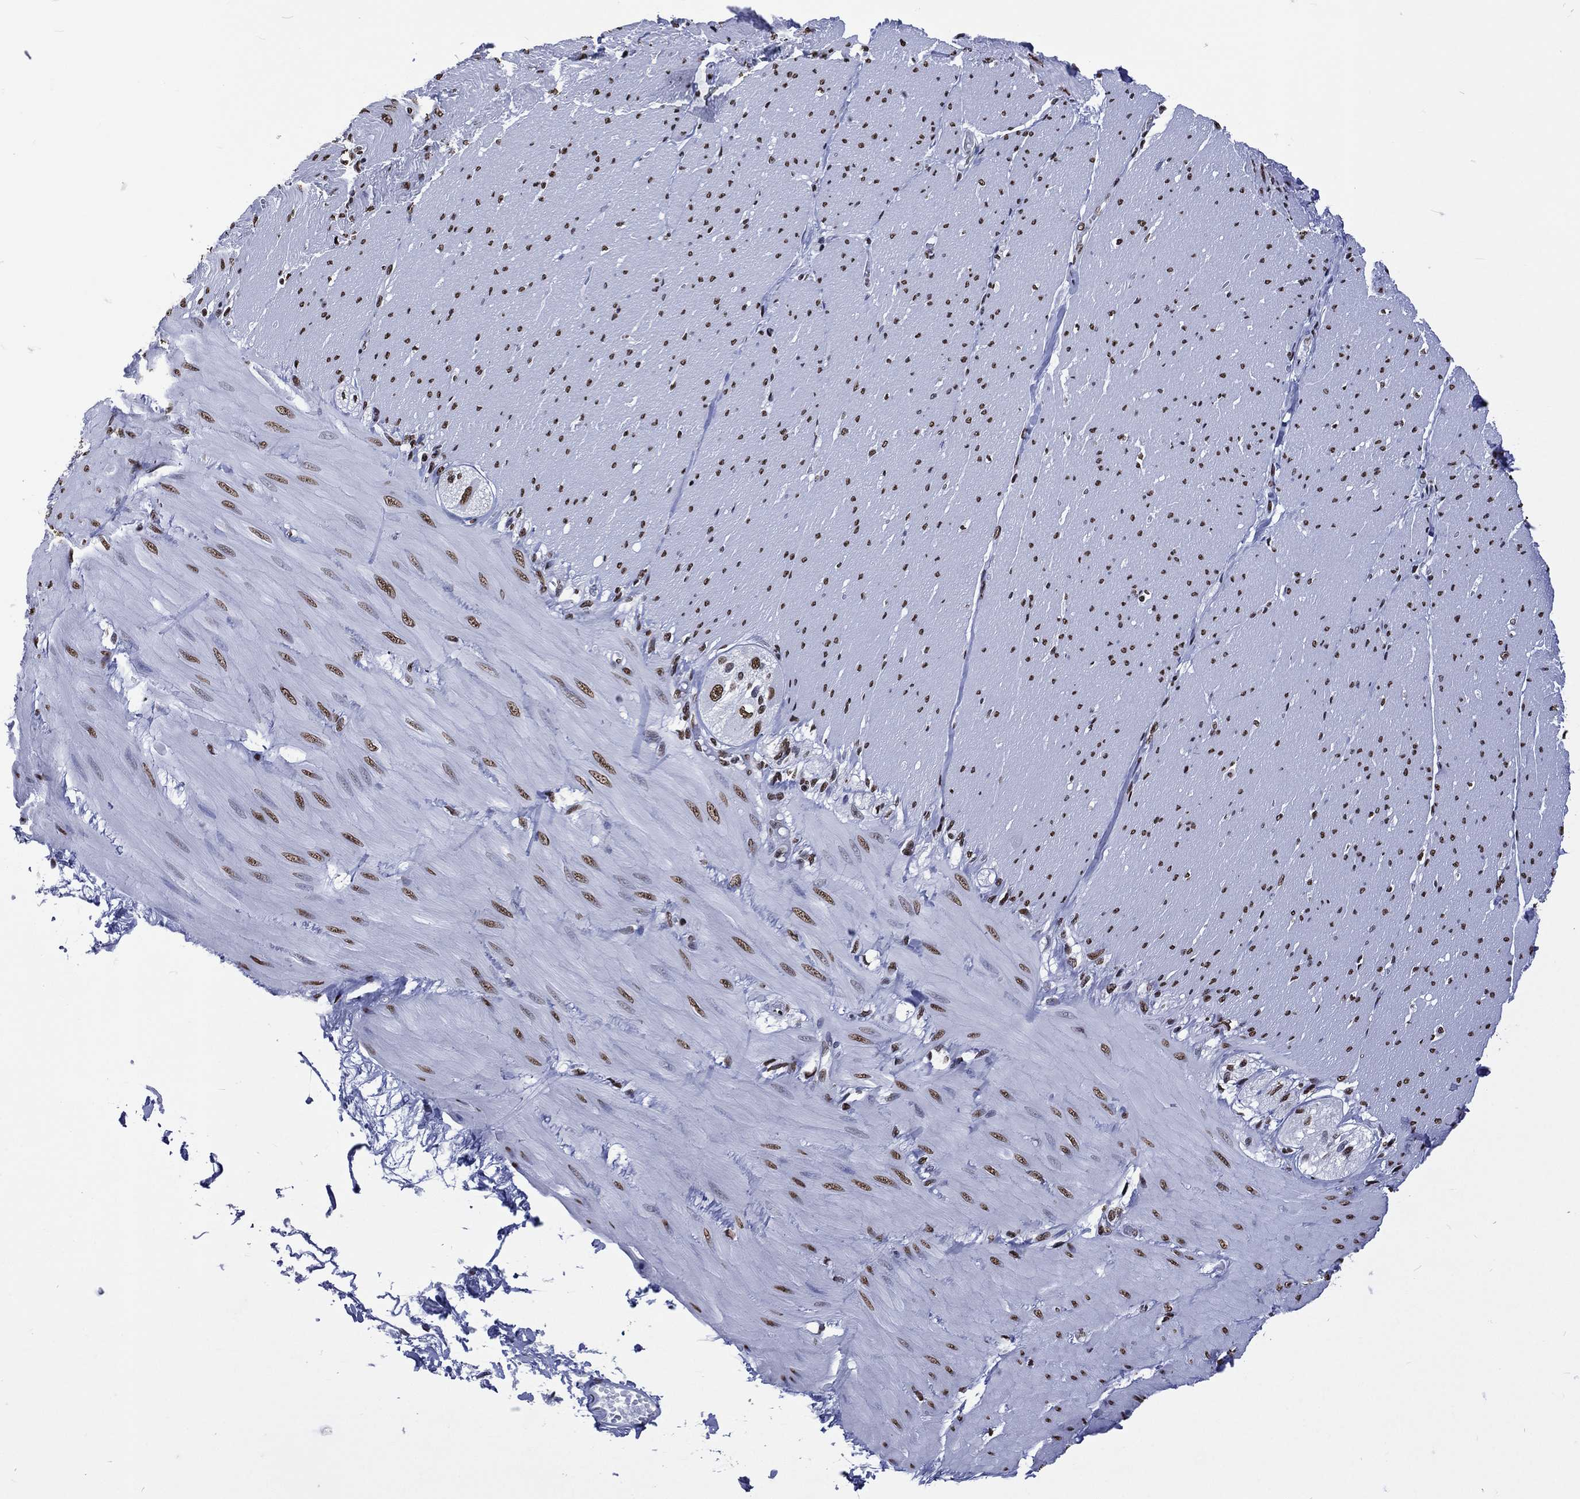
{"staining": {"intensity": "negative", "quantity": "none", "location": "none"}, "tissue": "adipose tissue", "cell_type": "Adipocytes", "image_type": "normal", "snomed": [{"axis": "morphology", "description": "Normal tissue, NOS"}, {"axis": "topography", "description": "Smooth muscle"}, {"axis": "topography", "description": "Duodenum"}, {"axis": "topography", "description": "Peripheral nerve tissue"}], "caption": "Immunohistochemical staining of normal adipose tissue demonstrates no significant positivity in adipocytes.", "gene": "RETREG2", "patient": {"sex": "female", "age": 61}}